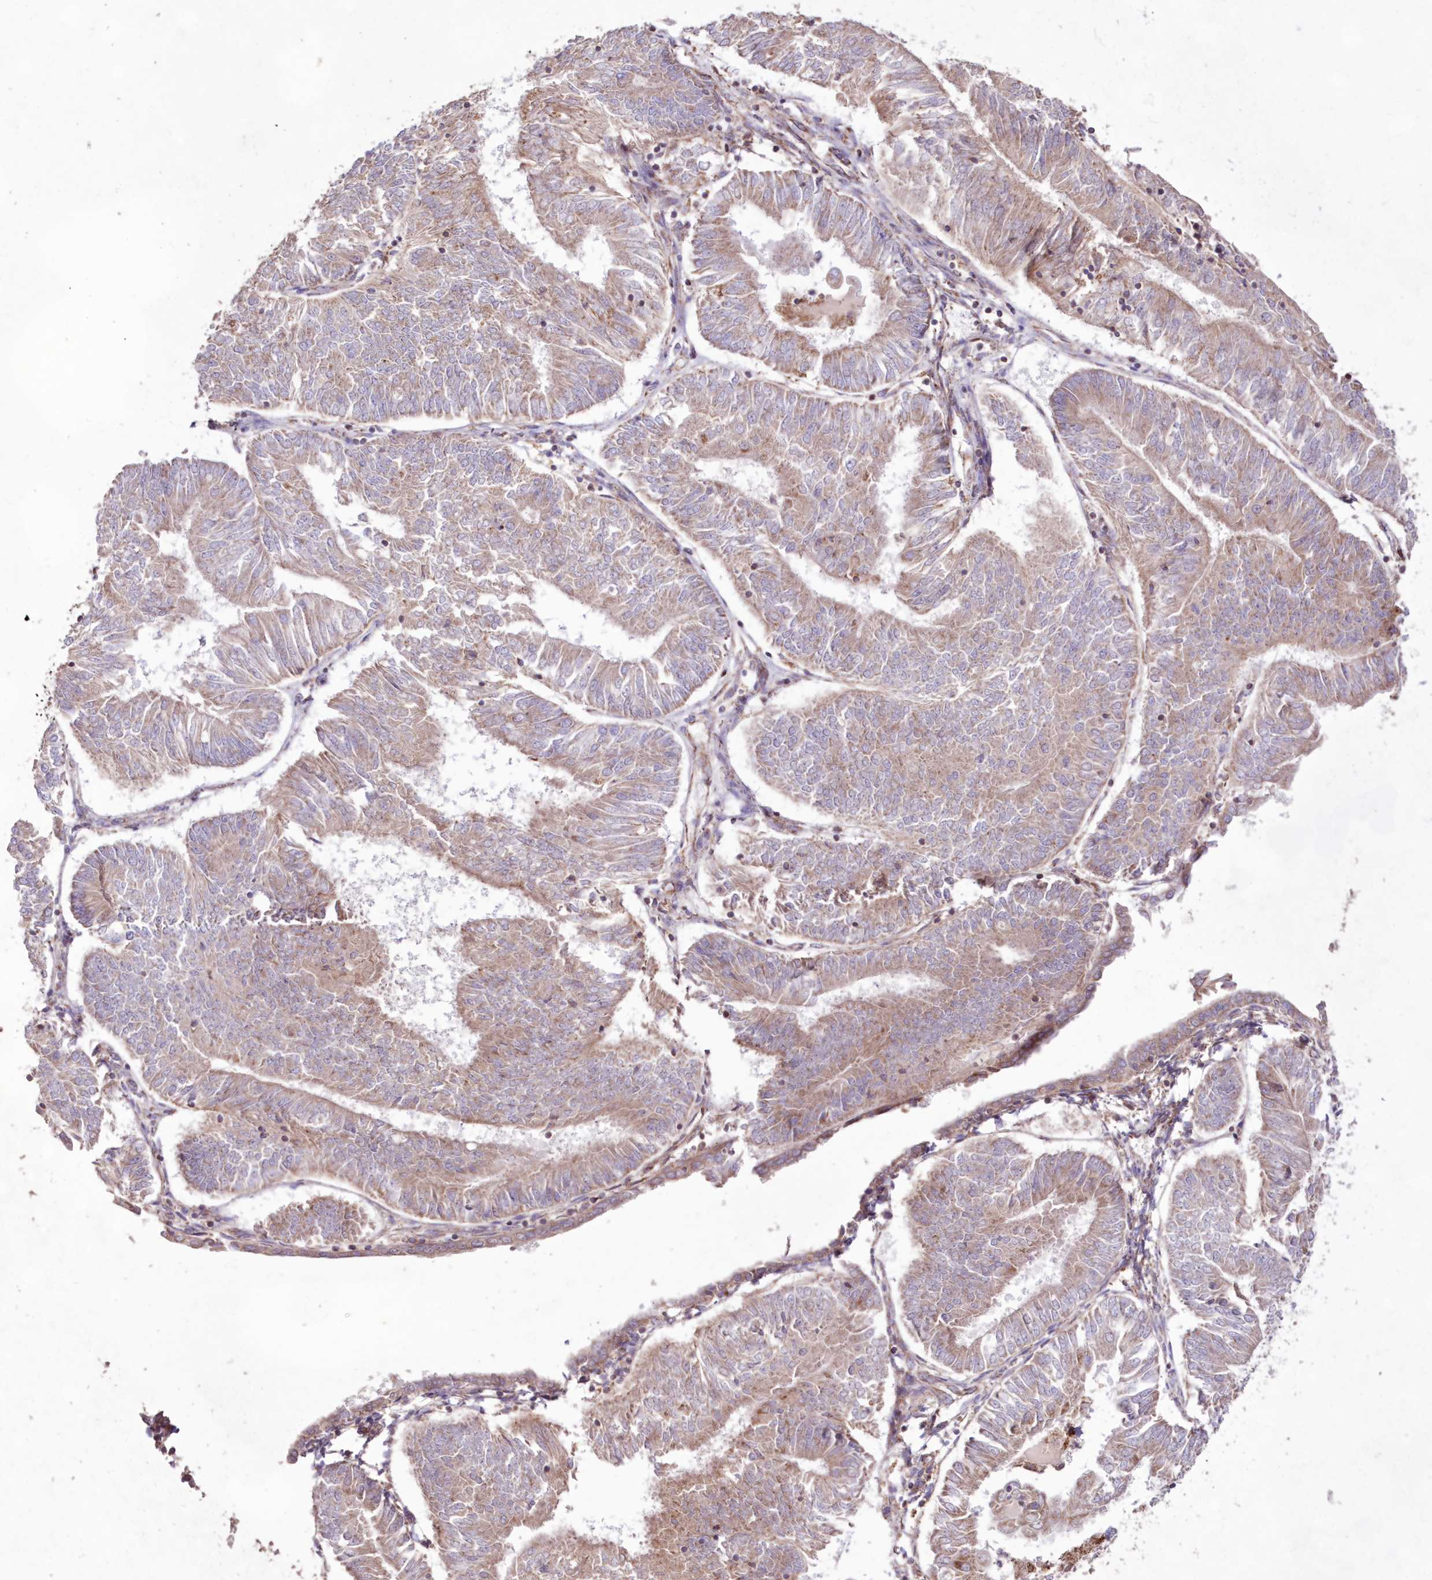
{"staining": {"intensity": "weak", "quantity": ">75%", "location": "cytoplasmic/membranous"}, "tissue": "endometrial cancer", "cell_type": "Tumor cells", "image_type": "cancer", "snomed": [{"axis": "morphology", "description": "Adenocarcinoma, NOS"}, {"axis": "topography", "description": "Endometrium"}], "caption": "Immunohistochemistry (IHC) (DAB (3,3'-diaminobenzidine)) staining of endometrial cancer demonstrates weak cytoplasmic/membranous protein expression in about >75% of tumor cells.", "gene": "HADHB", "patient": {"sex": "female", "age": 58}}